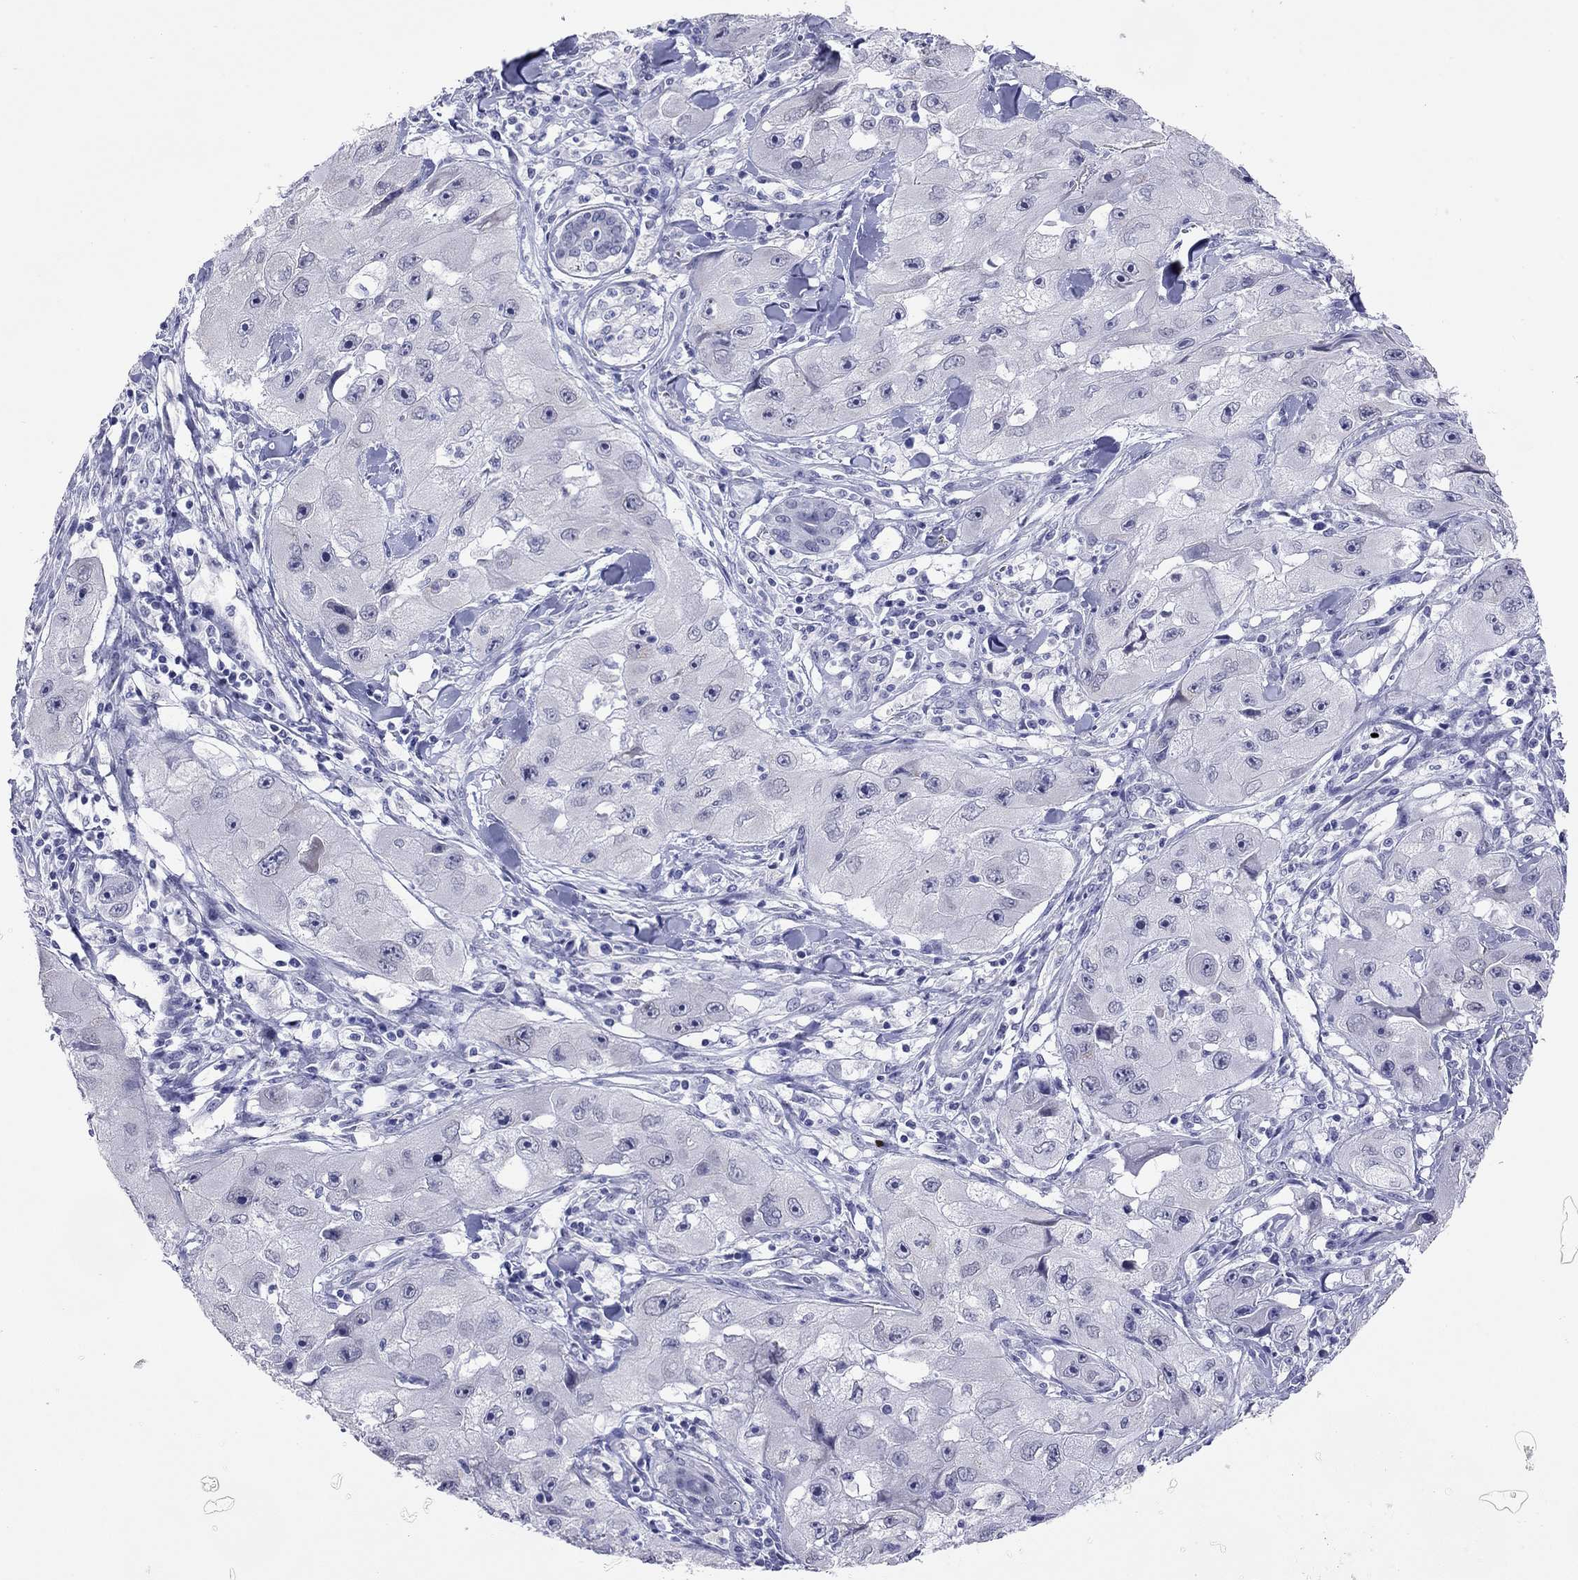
{"staining": {"intensity": "negative", "quantity": "none", "location": "none"}, "tissue": "skin cancer", "cell_type": "Tumor cells", "image_type": "cancer", "snomed": [{"axis": "morphology", "description": "Squamous cell carcinoma, NOS"}, {"axis": "topography", "description": "Skin"}, {"axis": "topography", "description": "Subcutis"}], "caption": "Immunohistochemical staining of skin squamous cell carcinoma shows no significant expression in tumor cells. (Stains: DAB IHC with hematoxylin counter stain, Microscopy: brightfield microscopy at high magnification).", "gene": "ARMC12", "patient": {"sex": "male", "age": 73}}